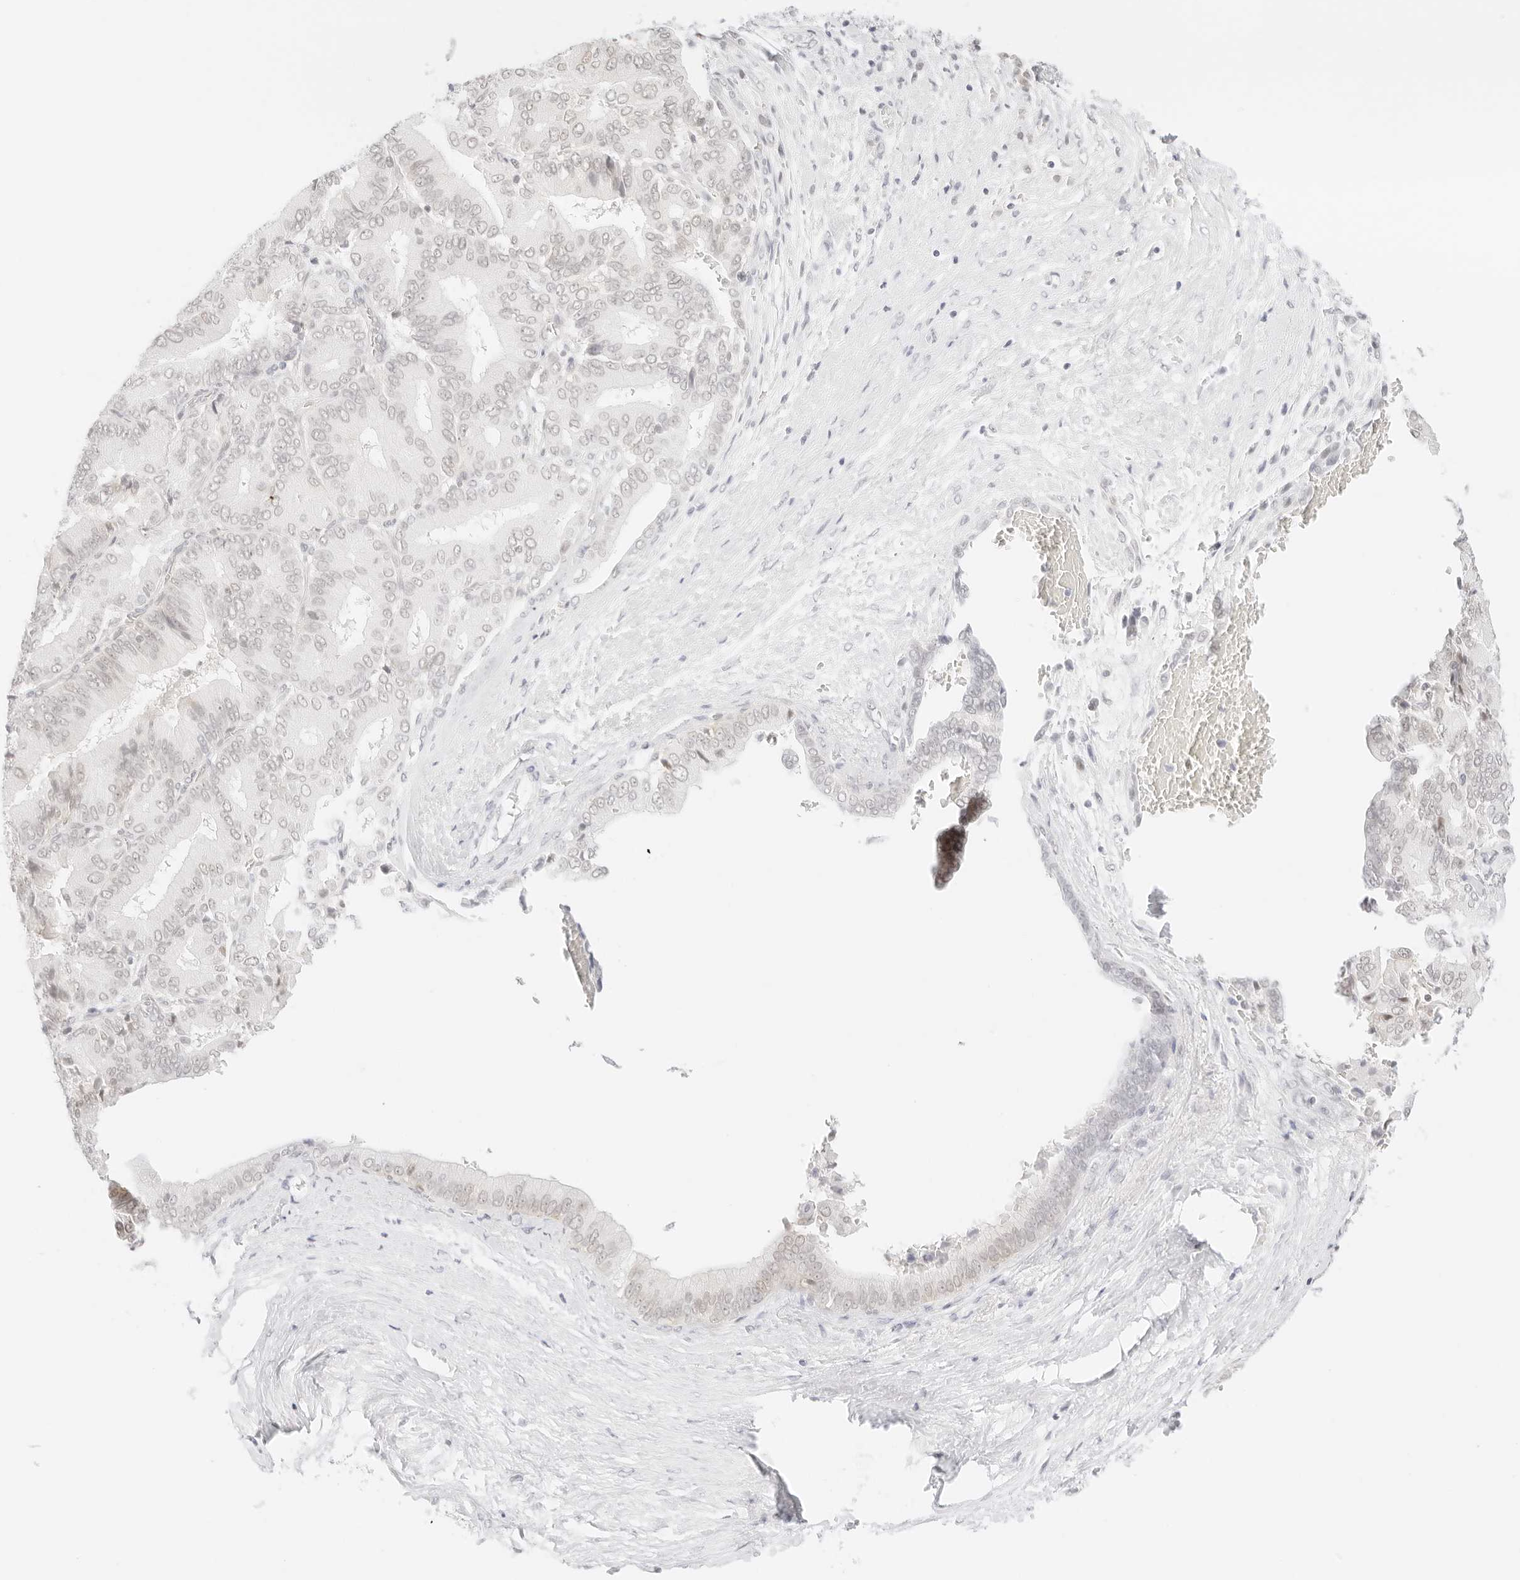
{"staining": {"intensity": "weak", "quantity": "<25%", "location": "nuclear"}, "tissue": "liver cancer", "cell_type": "Tumor cells", "image_type": "cancer", "snomed": [{"axis": "morphology", "description": "Cholangiocarcinoma"}, {"axis": "topography", "description": "Liver"}], "caption": "Tumor cells are negative for protein expression in human liver cancer.", "gene": "ITGA6", "patient": {"sex": "female", "age": 75}}